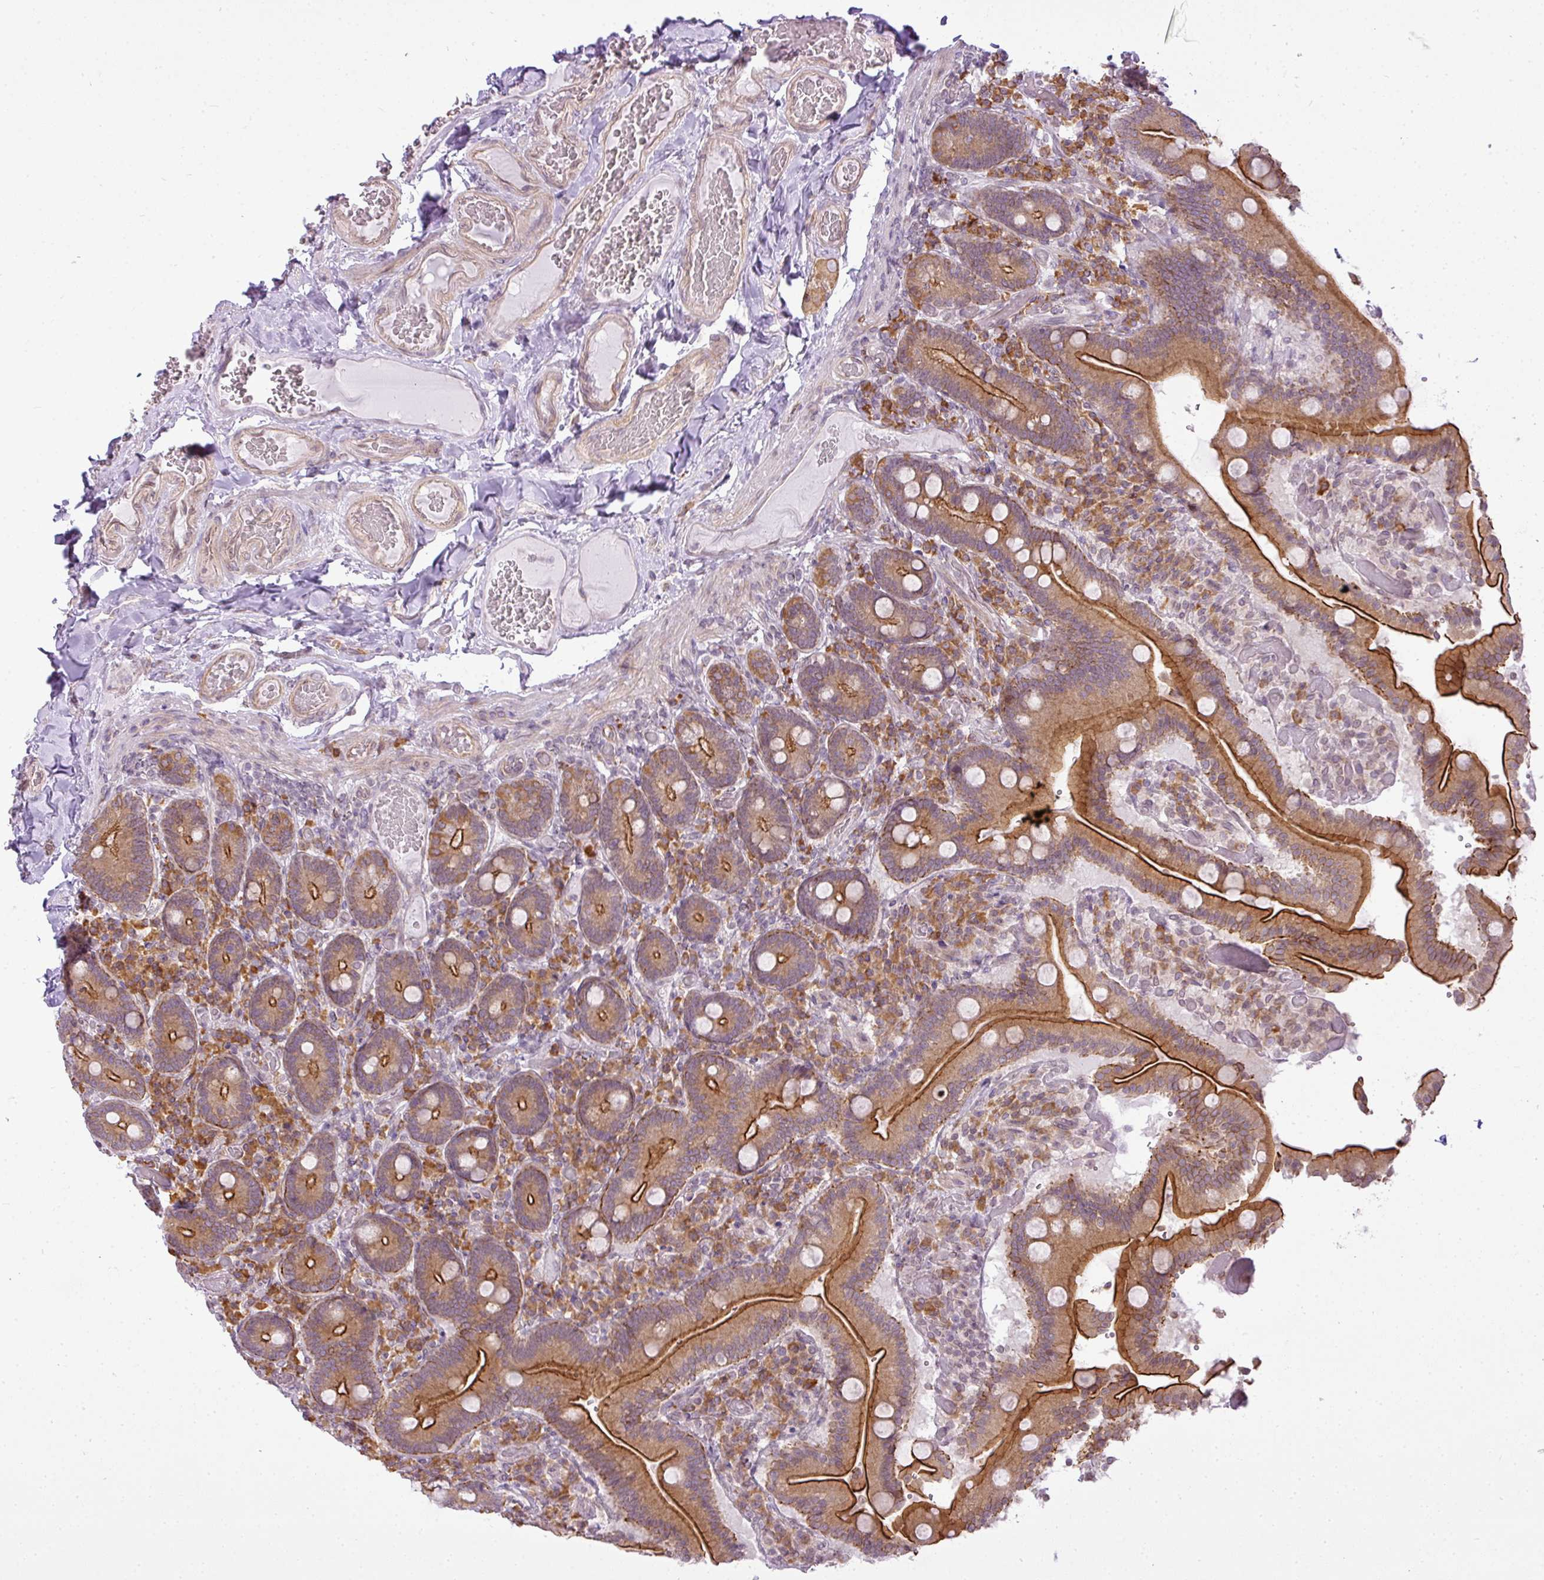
{"staining": {"intensity": "strong", "quantity": "25%-75%", "location": "cytoplasmic/membranous"}, "tissue": "duodenum", "cell_type": "Glandular cells", "image_type": "normal", "snomed": [{"axis": "morphology", "description": "Normal tissue, NOS"}, {"axis": "topography", "description": "Duodenum"}], "caption": "About 25%-75% of glandular cells in normal human duodenum display strong cytoplasmic/membranous protein positivity as visualized by brown immunohistochemical staining.", "gene": "COX18", "patient": {"sex": "female", "age": 62}}